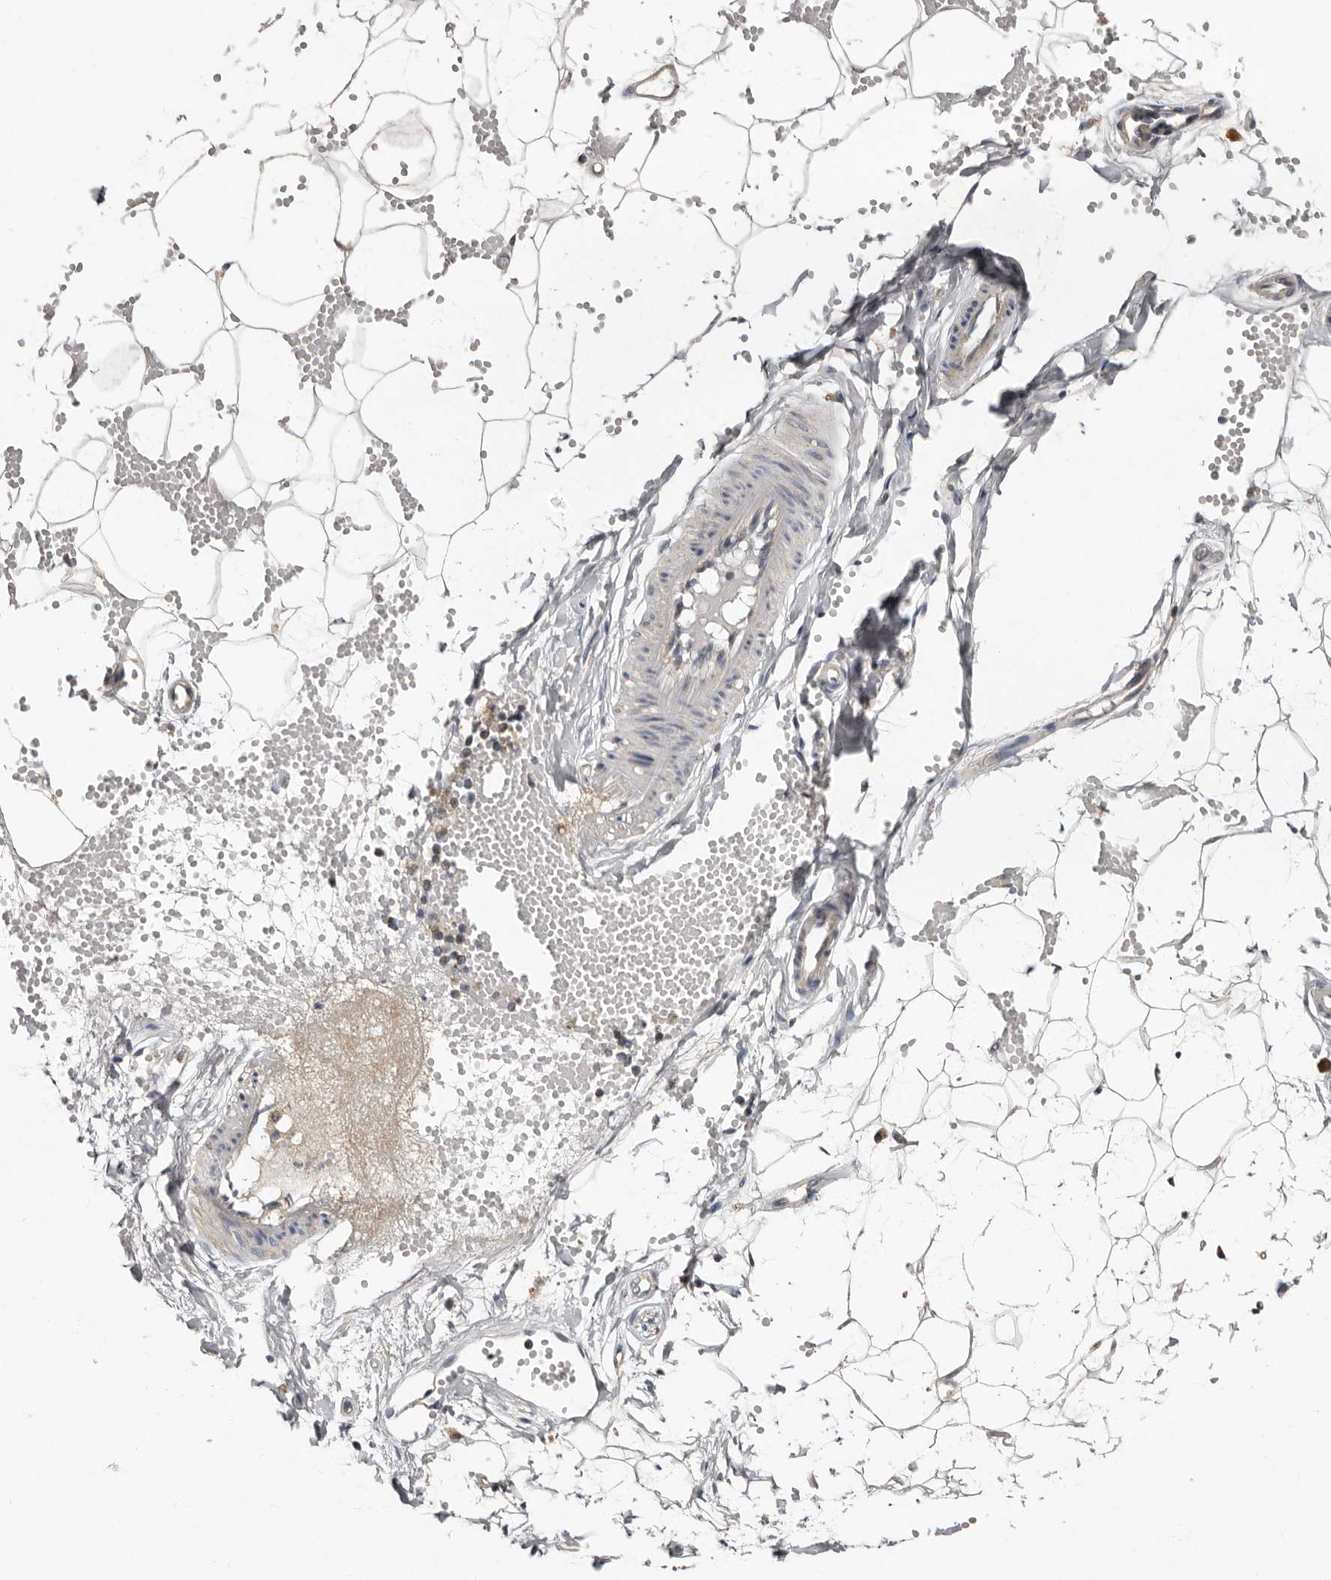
{"staining": {"intensity": "negative", "quantity": "none", "location": "none"}, "tissue": "adipose tissue", "cell_type": "Adipocytes", "image_type": "normal", "snomed": [{"axis": "morphology", "description": "Normal tissue, NOS"}, {"axis": "topography", "description": "Breast"}], "caption": "Immunohistochemistry of unremarkable human adipose tissue displays no staining in adipocytes.", "gene": "KIF26B", "patient": {"sex": "female", "age": 23}}